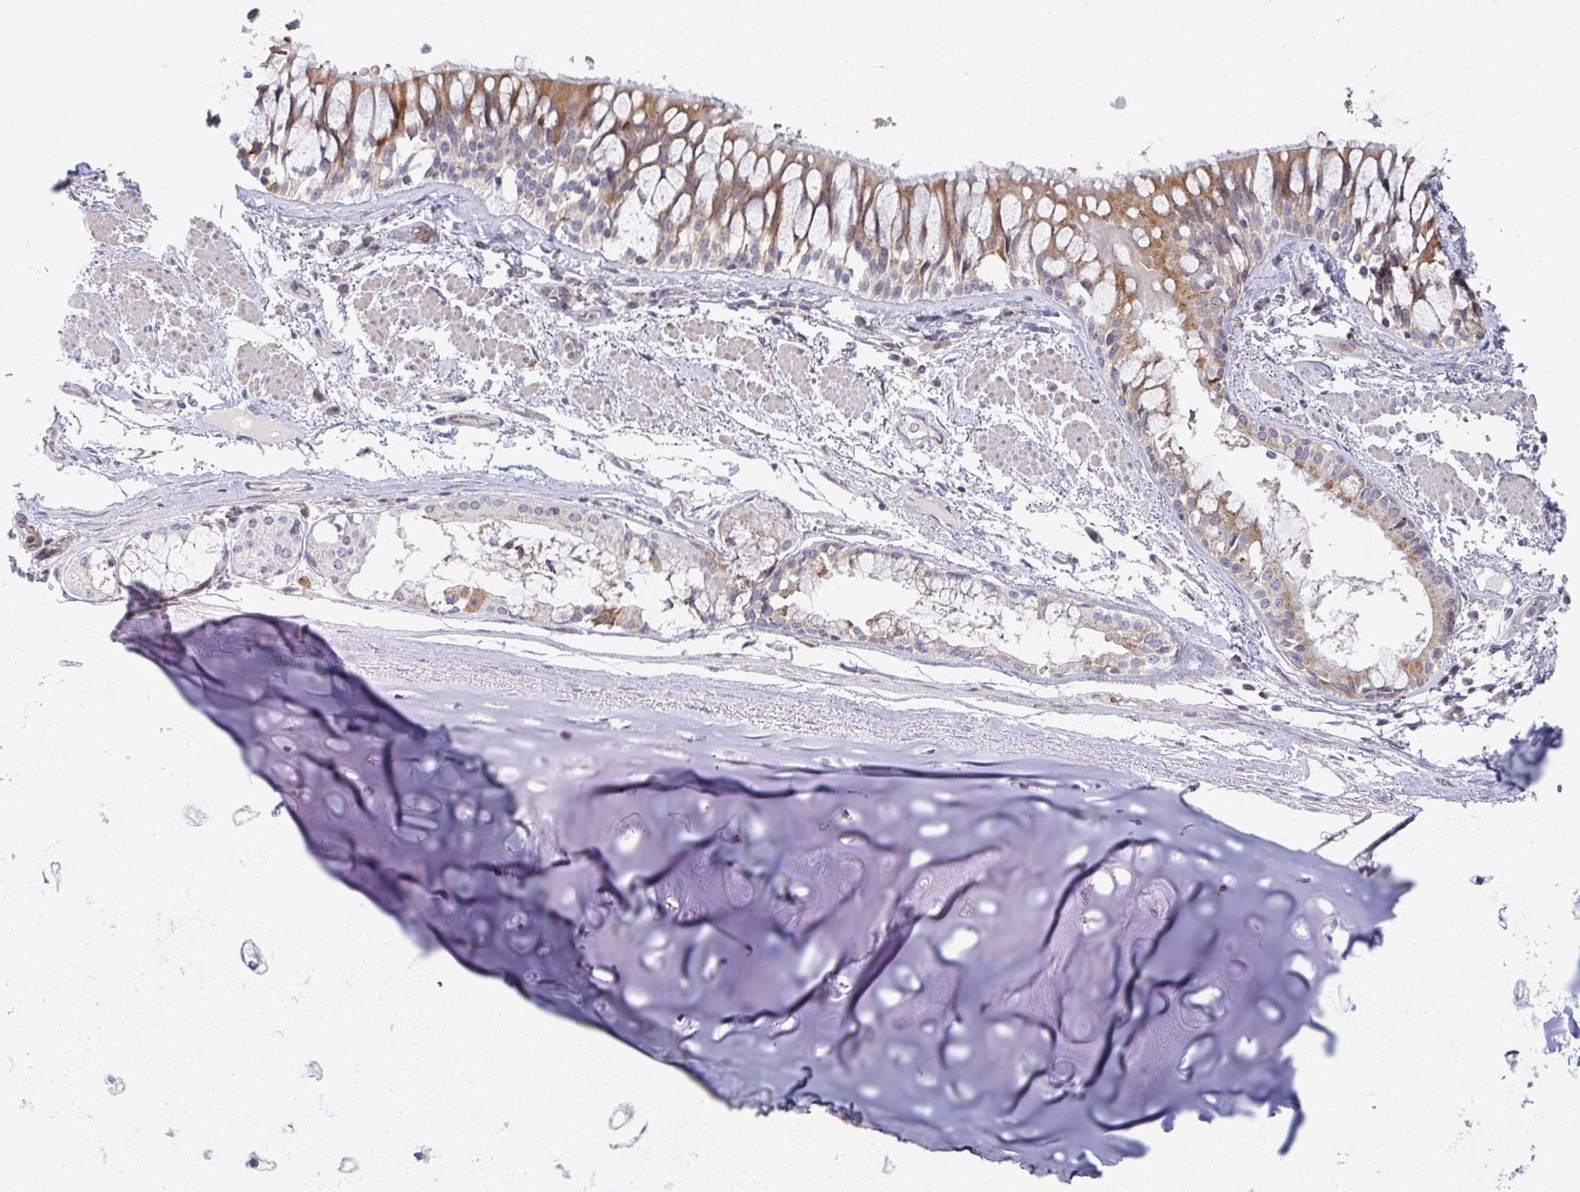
{"staining": {"intensity": "weak", "quantity": "<25%", "location": "cytoplasmic/membranous"}, "tissue": "soft tissue", "cell_type": "Chondrocytes", "image_type": "normal", "snomed": [{"axis": "morphology", "description": "Normal tissue, NOS"}, {"axis": "topography", "description": "Cartilage tissue"}, {"axis": "topography", "description": "Bronchus"}], "caption": "An immunohistochemistry image of unremarkable soft tissue is shown. There is no staining in chondrocytes of soft tissue. (IHC, brightfield microscopy, high magnification).", "gene": "ZNF644", "patient": {"sex": "male", "age": 64}}